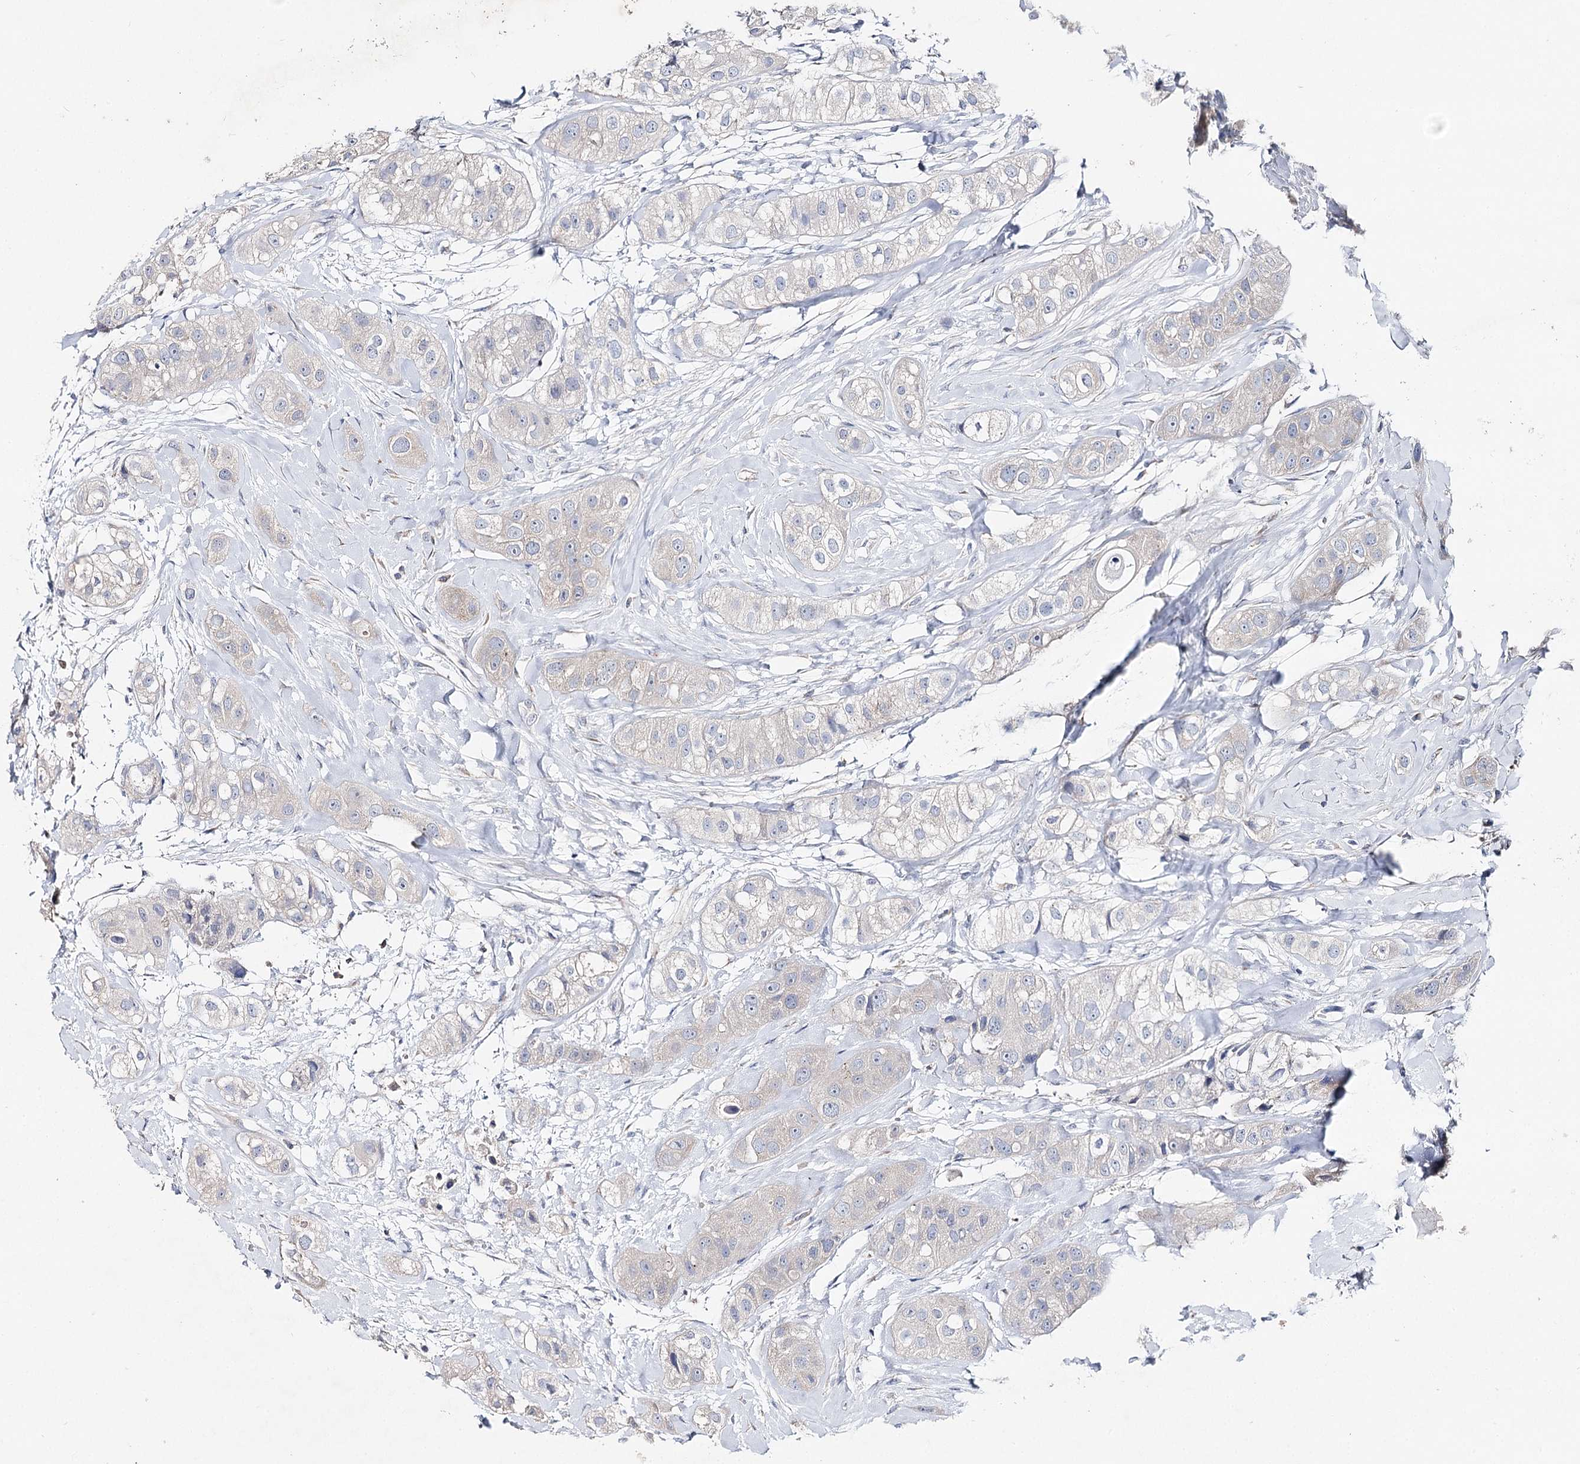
{"staining": {"intensity": "negative", "quantity": "none", "location": "none"}, "tissue": "head and neck cancer", "cell_type": "Tumor cells", "image_type": "cancer", "snomed": [{"axis": "morphology", "description": "Normal tissue, NOS"}, {"axis": "morphology", "description": "Squamous cell carcinoma, NOS"}, {"axis": "topography", "description": "Skeletal muscle"}, {"axis": "topography", "description": "Head-Neck"}], "caption": "The IHC photomicrograph has no significant staining in tumor cells of head and neck cancer (squamous cell carcinoma) tissue. (Stains: DAB IHC with hematoxylin counter stain, Microscopy: brightfield microscopy at high magnification).", "gene": "IL1RAP", "patient": {"sex": "male", "age": 51}}